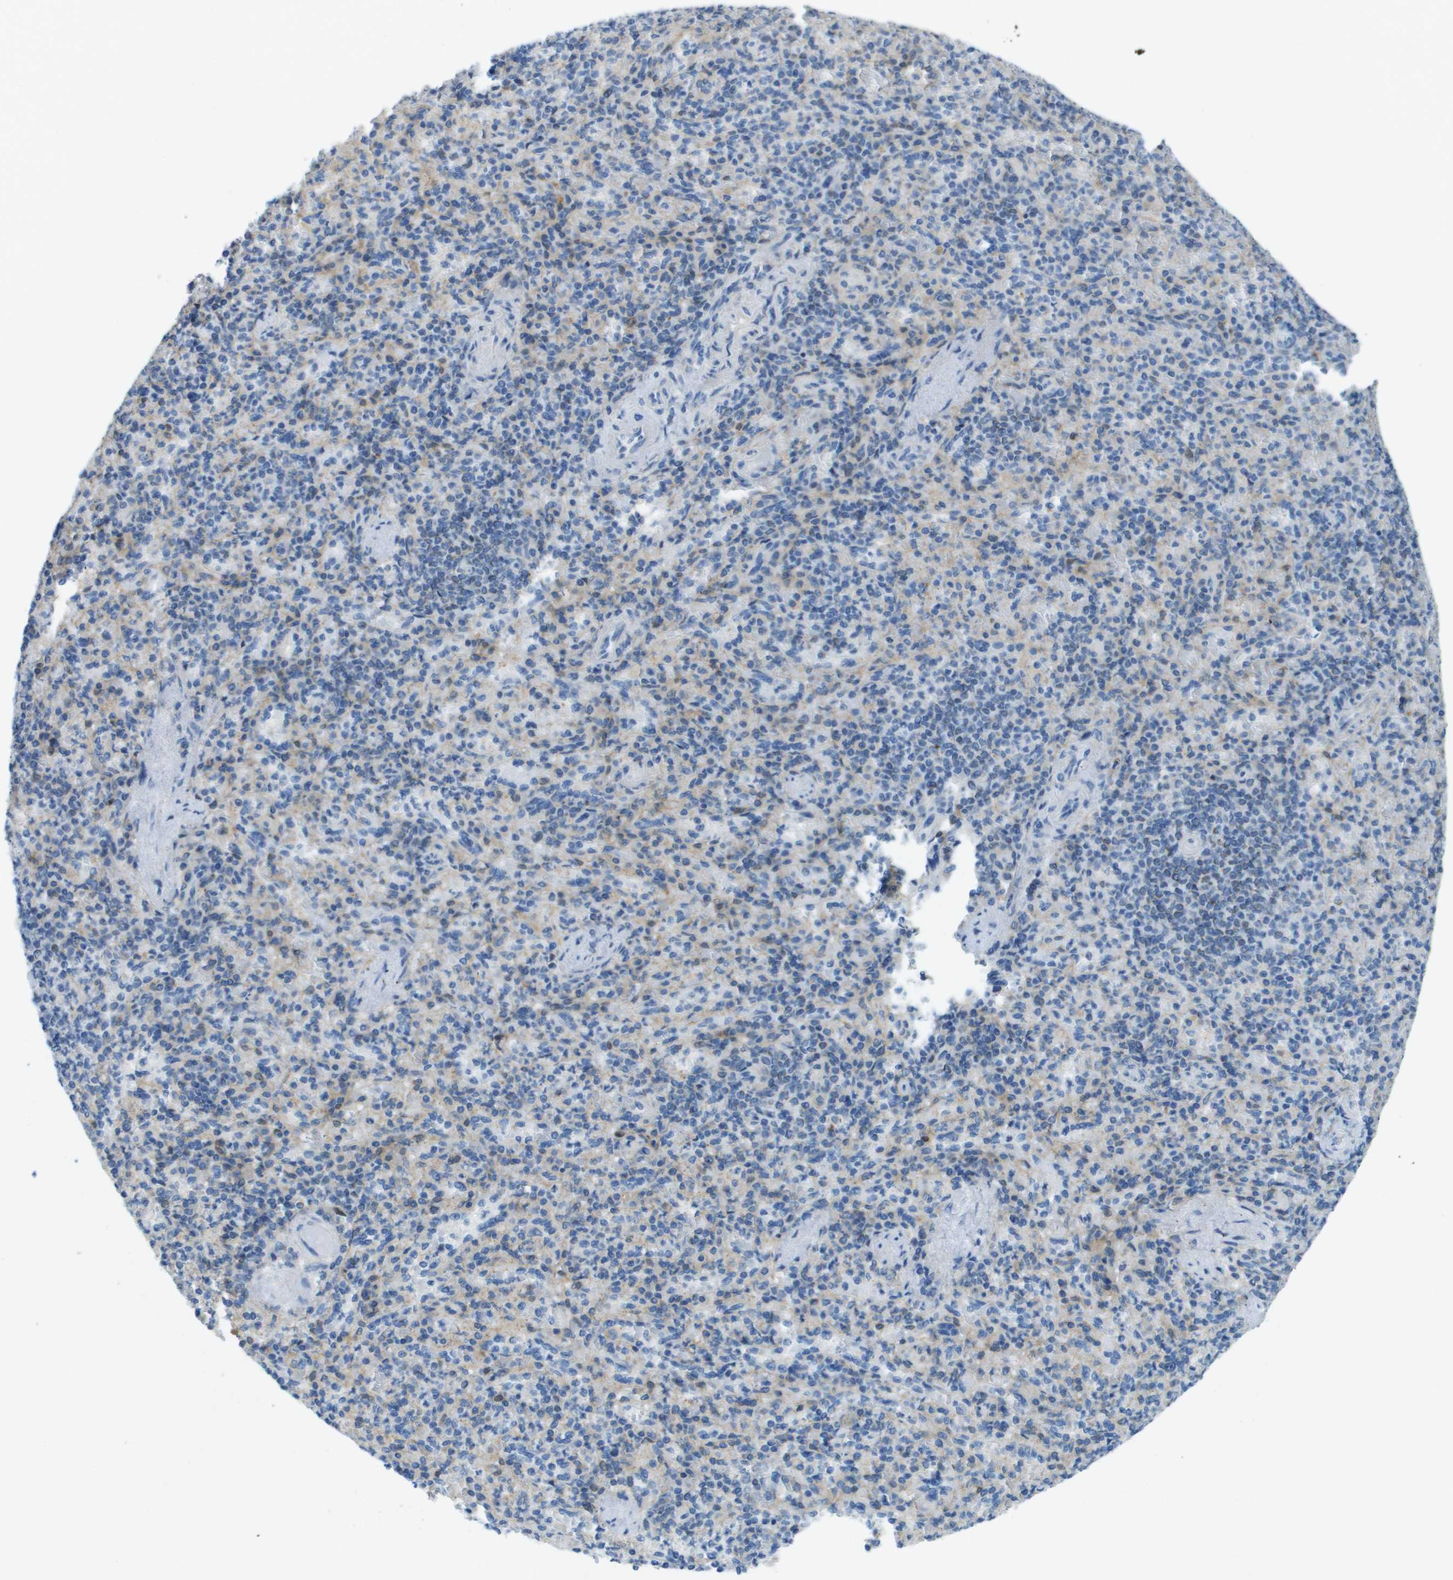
{"staining": {"intensity": "weak", "quantity": "<25%", "location": "cytoplasmic/membranous"}, "tissue": "spleen", "cell_type": "Cells in red pulp", "image_type": "normal", "snomed": [{"axis": "morphology", "description": "Normal tissue, NOS"}, {"axis": "topography", "description": "Spleen"}], "caption": "This histopathology image is of normal spleen stained with immunohistochemistry to label a protein in brown with the nuclei are counter-stained blue. There is no expression in cells in red pulp.", "gene": "CYGB", "patient": {"sex": "female", "age": 74}}